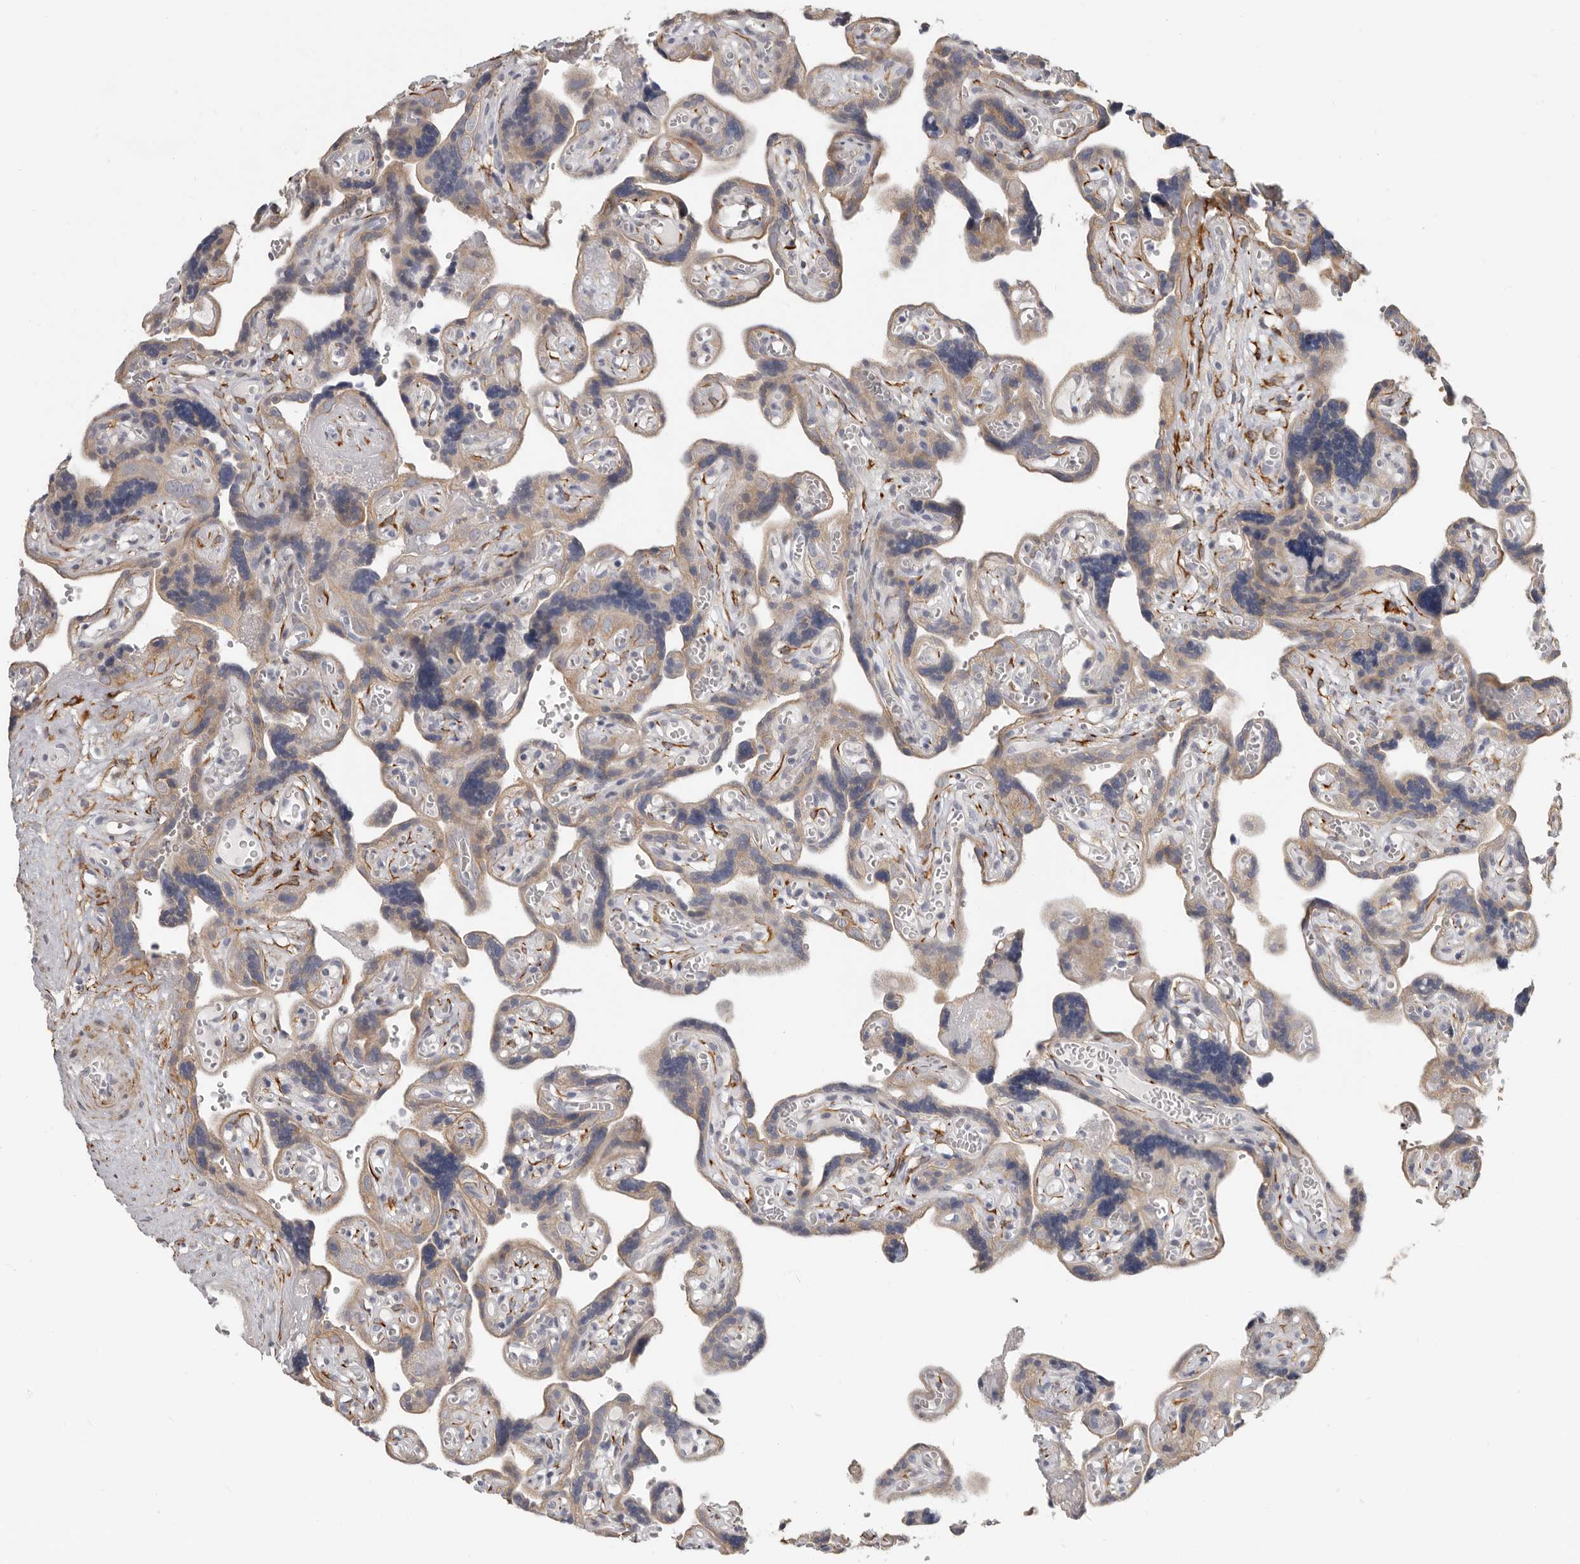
{"staining": {"intensity": "weak", "quantity": ">75%", "location": "cytoplasmic/membranous"}, "tissue": "placenta", "cell_type": "Trophoblastic cells", "image_type": "normal", "snomed": [{"axis": "morphology", "description": "Normal tissue, NOS"}, {"axis": "topography", "description": "Placenta"}], "caption": "An immunohistochemistry (IHC) photomicrograph of normal tissue is shown. Protein staining in brown highlights weak cytoplasmic/membranous positivity in placenta within trophoblastic cells. The staining was performed using DAB (3,3'-diaminobenzidine) to visualize the protein expression in brown, while the nuclei were stained in blue with hematoxylin (Magnification: 20x).", "gene": "UNK", "patient": {"sex": "female", "age": 30}}